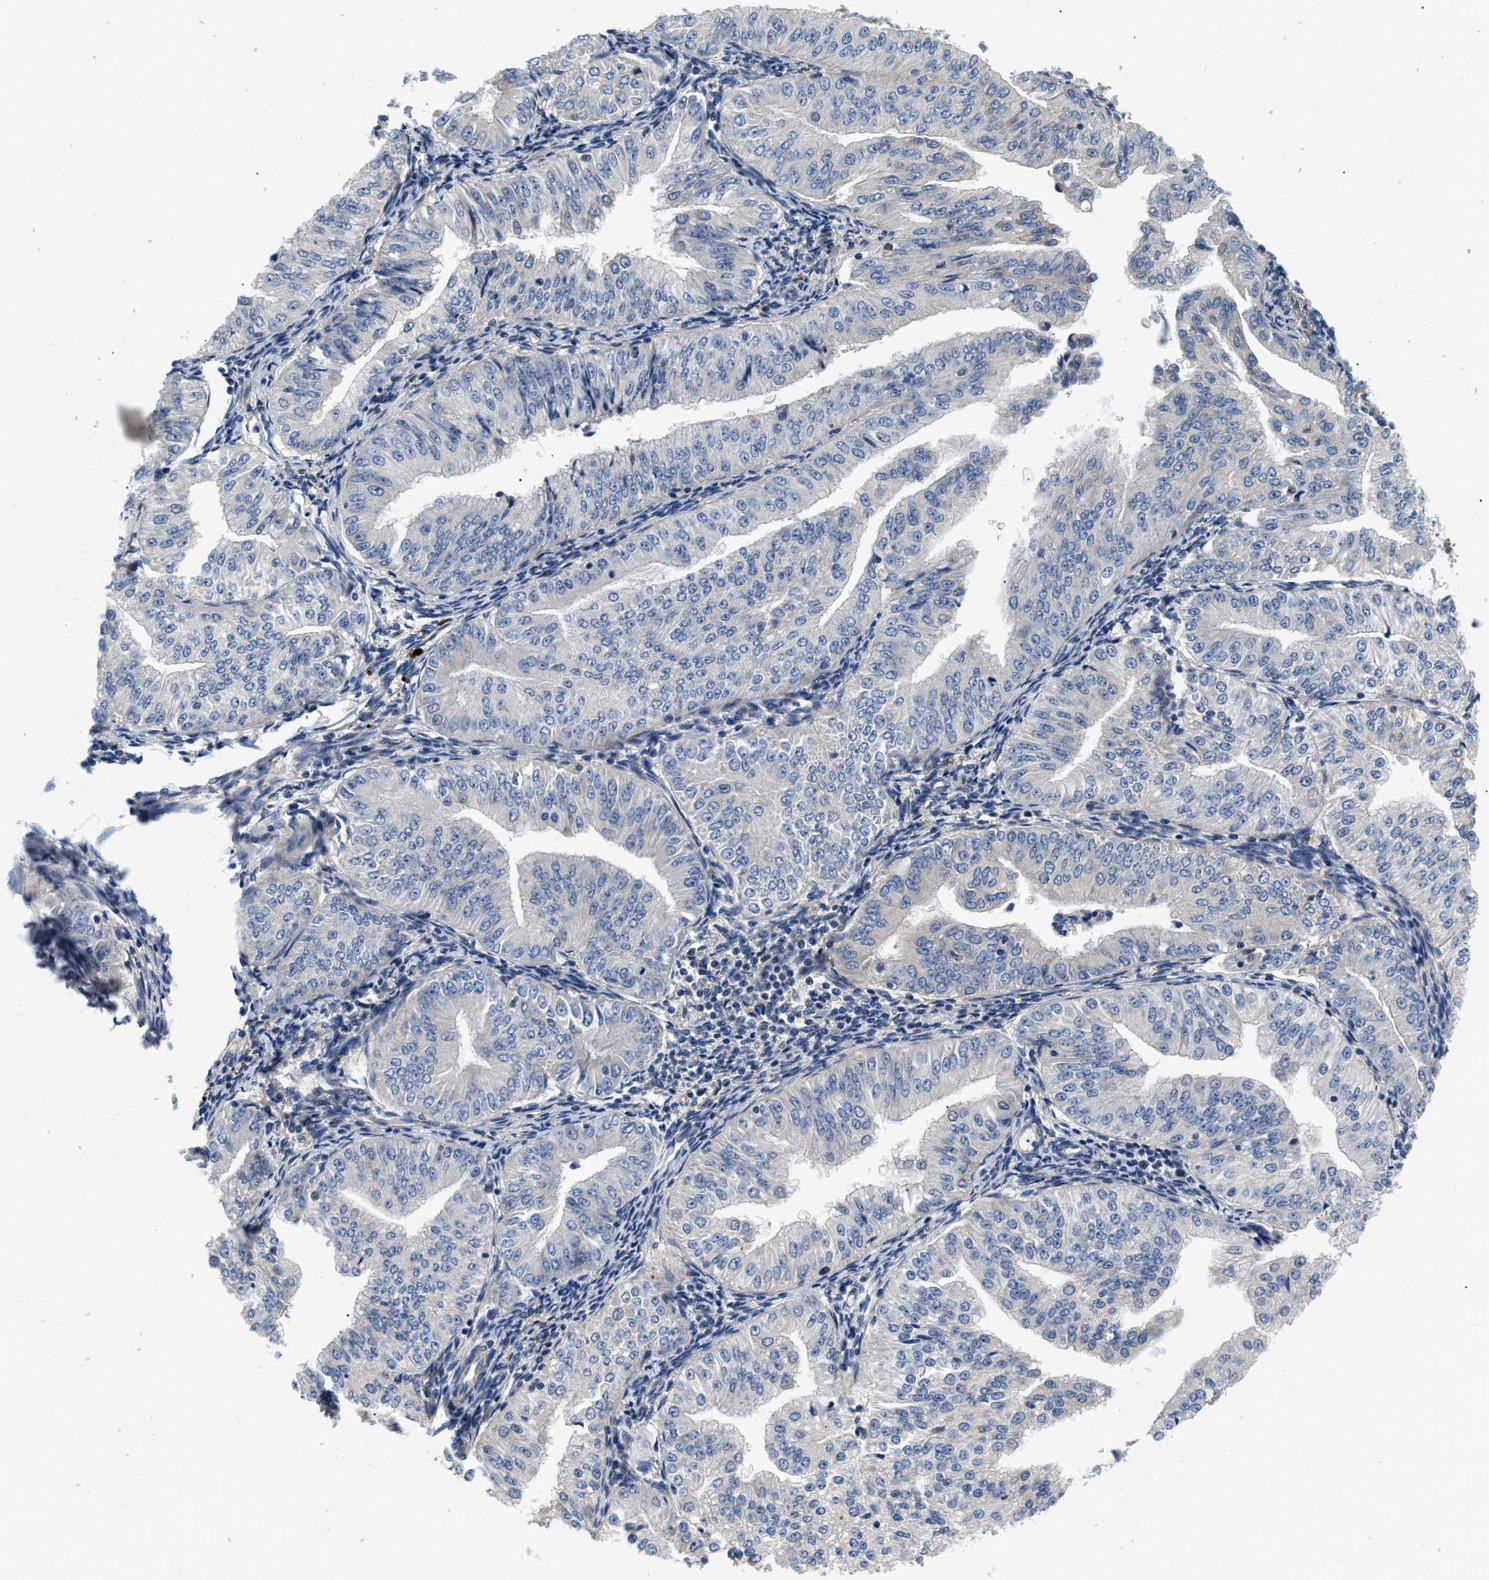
{"staining": {"intensity": "negative", "quantity": "none", "location": "none"}, "tissue": "endometrial cancer", "cell_type": "Tumor cells", "image_type": "cancer", "snomed": [{"axis": "morphology", "description": "Normal tissue, NOS"}, {"axis": "morphology", "description": "Adenocarcinoma, NOS"}, {"axis": "topography", "description": "Endometrium"}], "caption": "Tumor cells show no significant expression in endometrial cancer.", "gene": "NME6", "patient": {"sex": "female", "age": 53}}